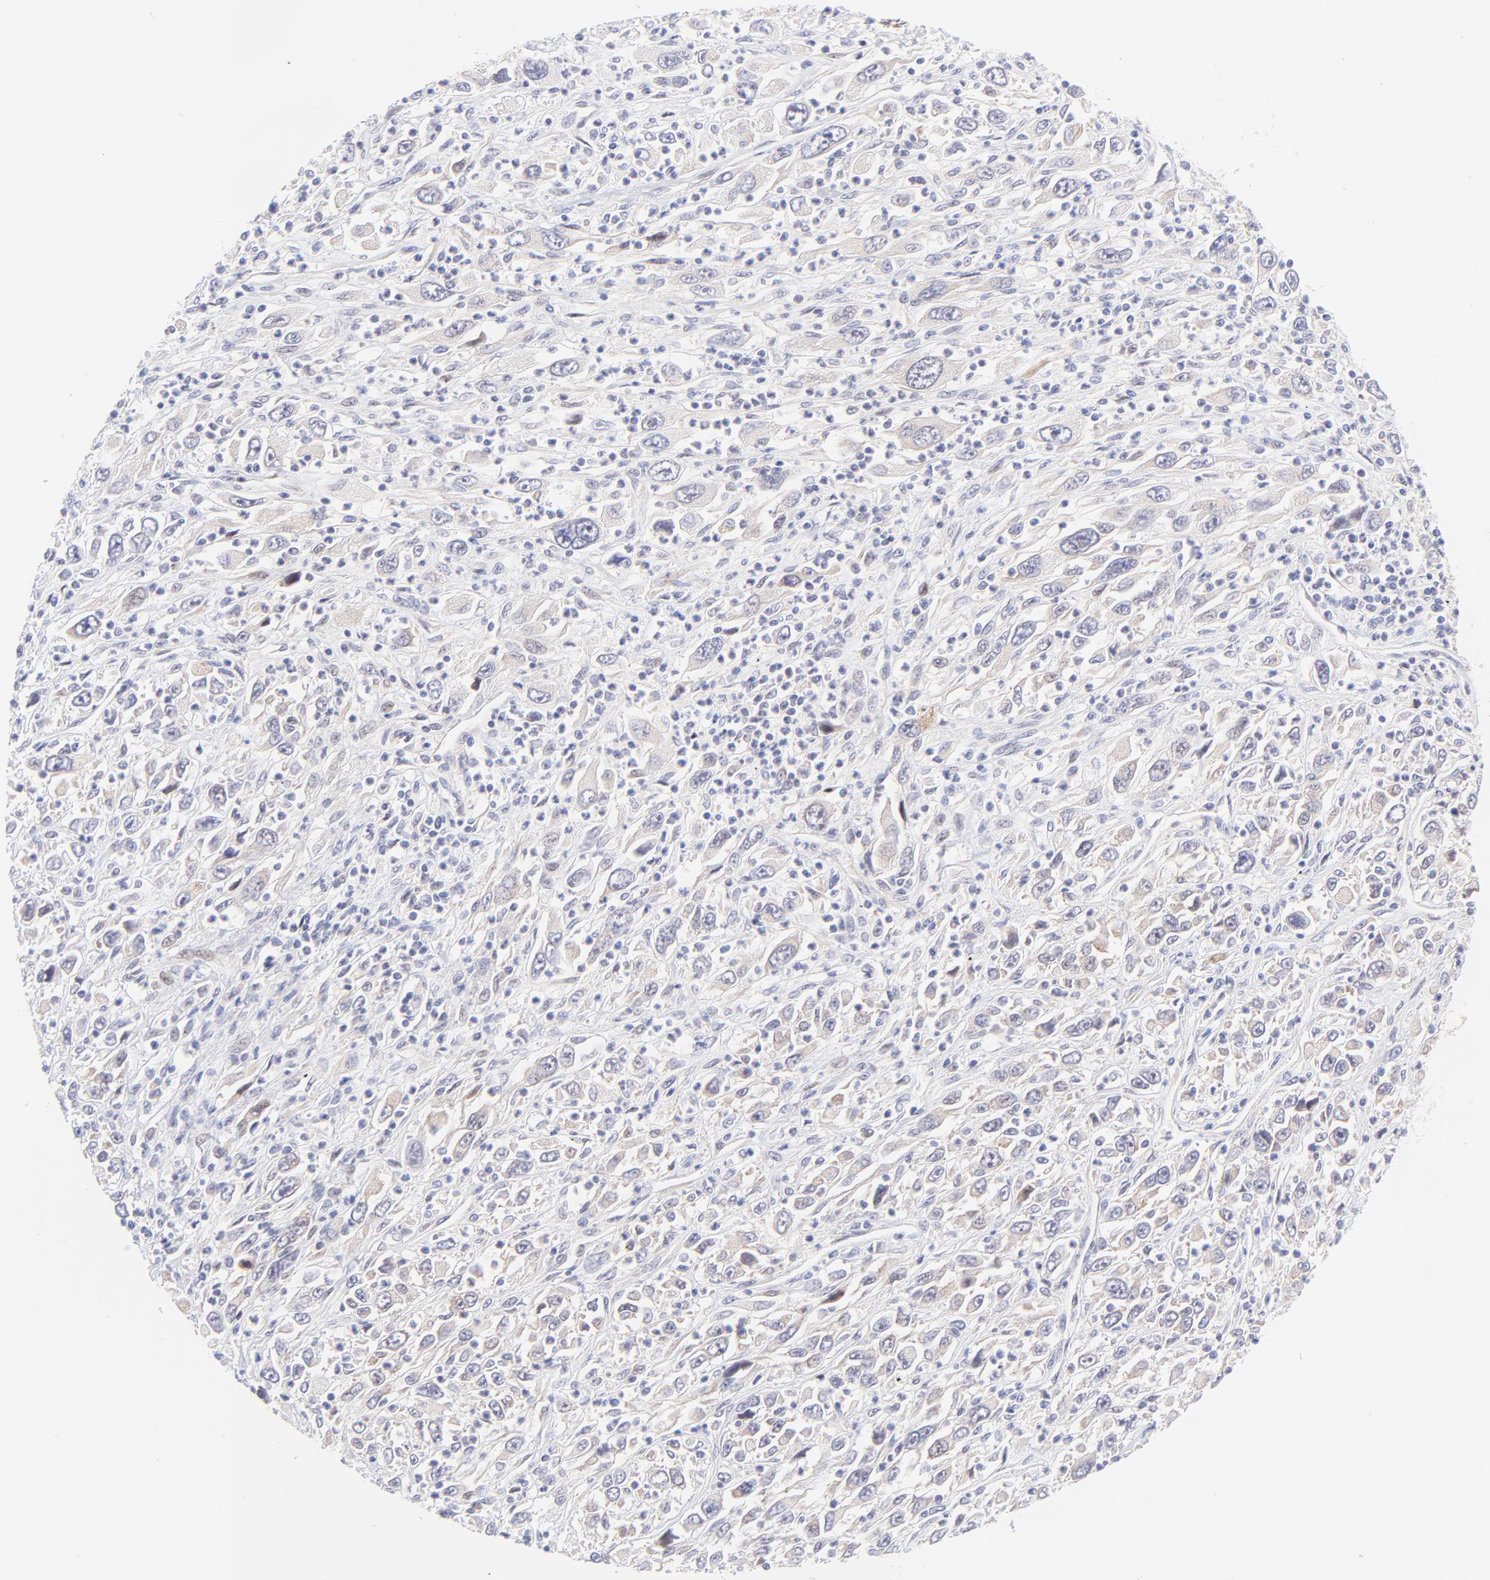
{"staining": {"intensity": "negative", "quantity": "none", "location": "none"}, "tissue": "melanoma", "cell_type": "Tumor cells", "image_type": "cancer", "snomed": [{"axis": "morphology", "description": "Malignant melanoma, Metastatic site"}, {"axis": "topography", "description": "Skin"}], "caption": "An immunohistochemistry histopathology image of malignant melanoma (metastatic site) is shown. There is no staining in tumor cells of malignant melanoma (metastatic site).", "gene": "PBDC1", "patient": {"sex": "female", "age": 56}}